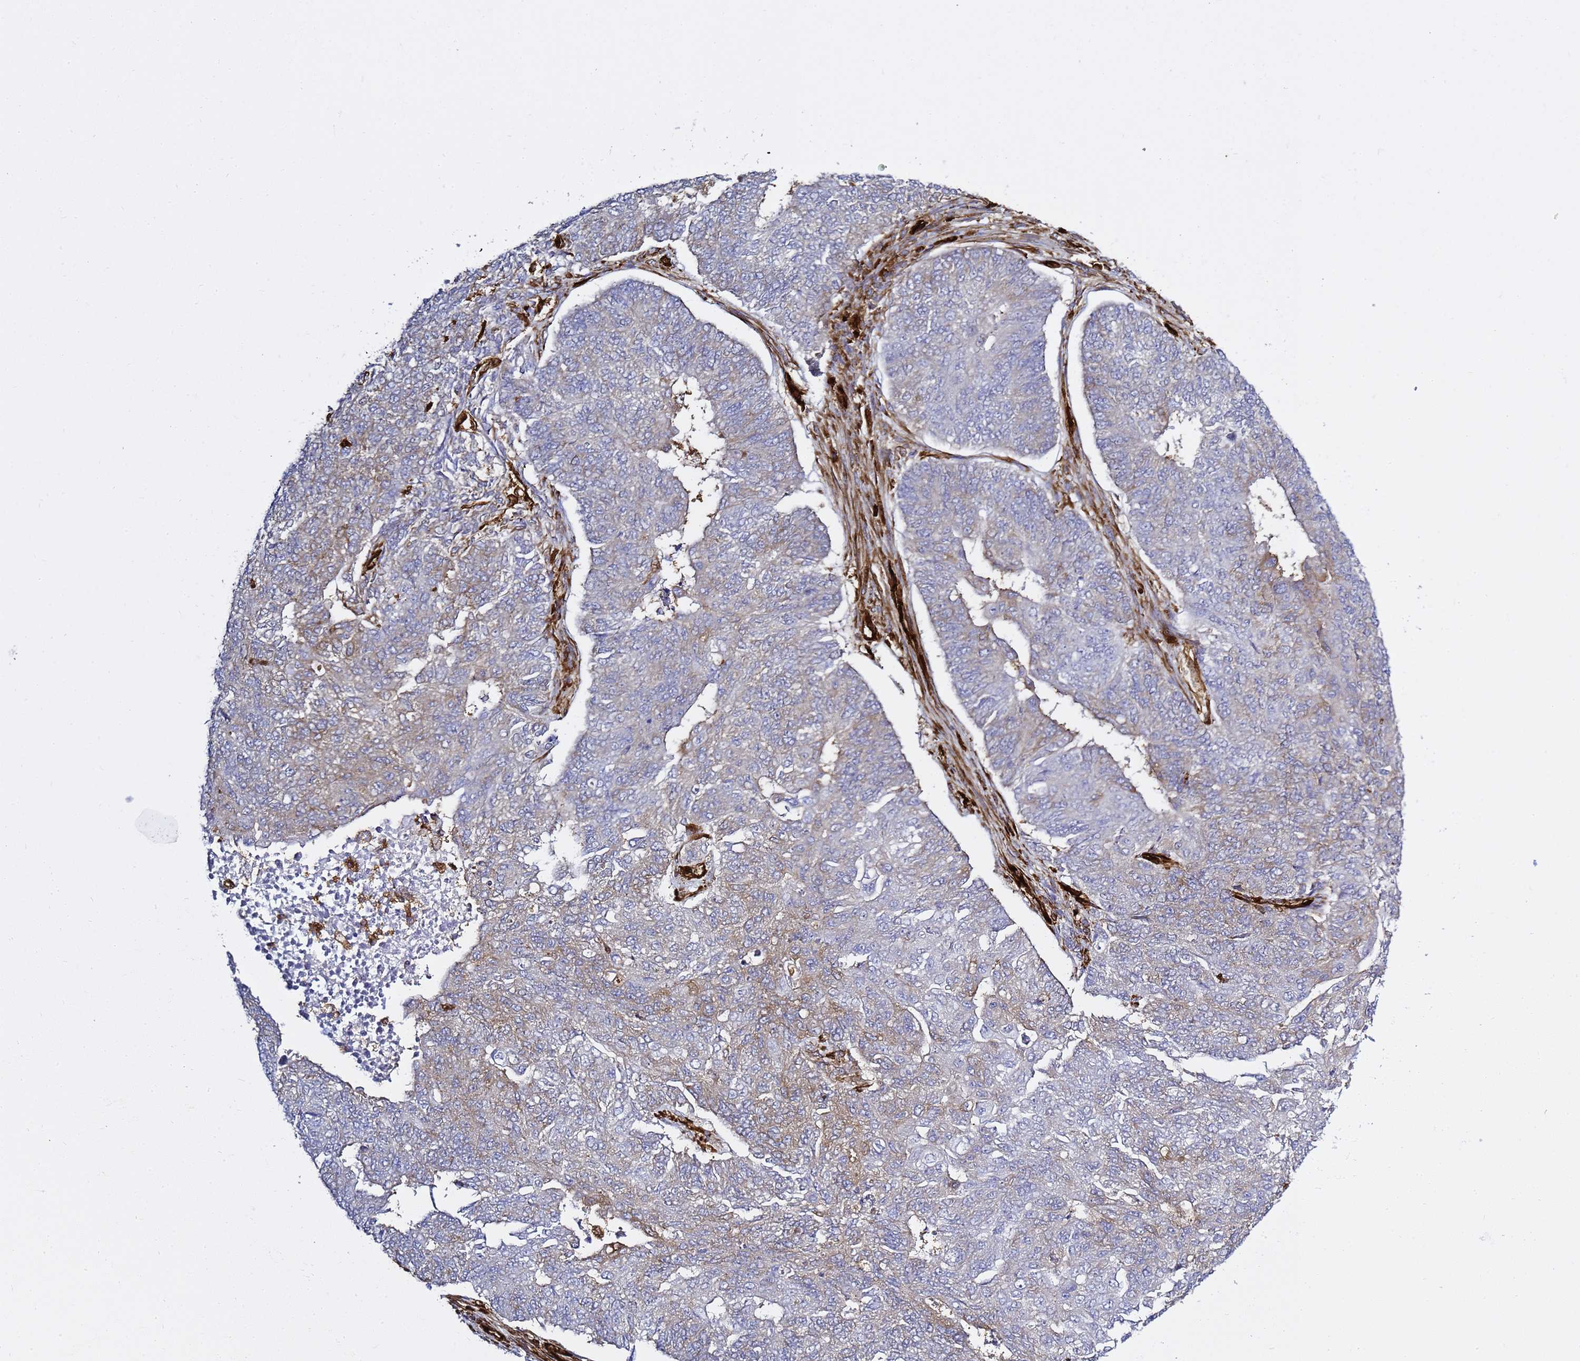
{"staining": {"intensity": "weak", "quantity": "<25%", "location": "cytoplasmic/membranous"}, "tissue": "endometrial cancer", "cell_type": "Tumor cells", "image_type": "cancer", "snomed": [{"axis": "morphology", "description": "Adenocarcinoma, NOS"}, {"axis": "topography", "description": "Endometrium"}], "caption": "Endometrial adenocarcinoma was stained to show a protein in brown. There is no significant staining in tumor cells.", "gene": "ZBTB8OS", "patient": {"sex": "female", "age": 32}}